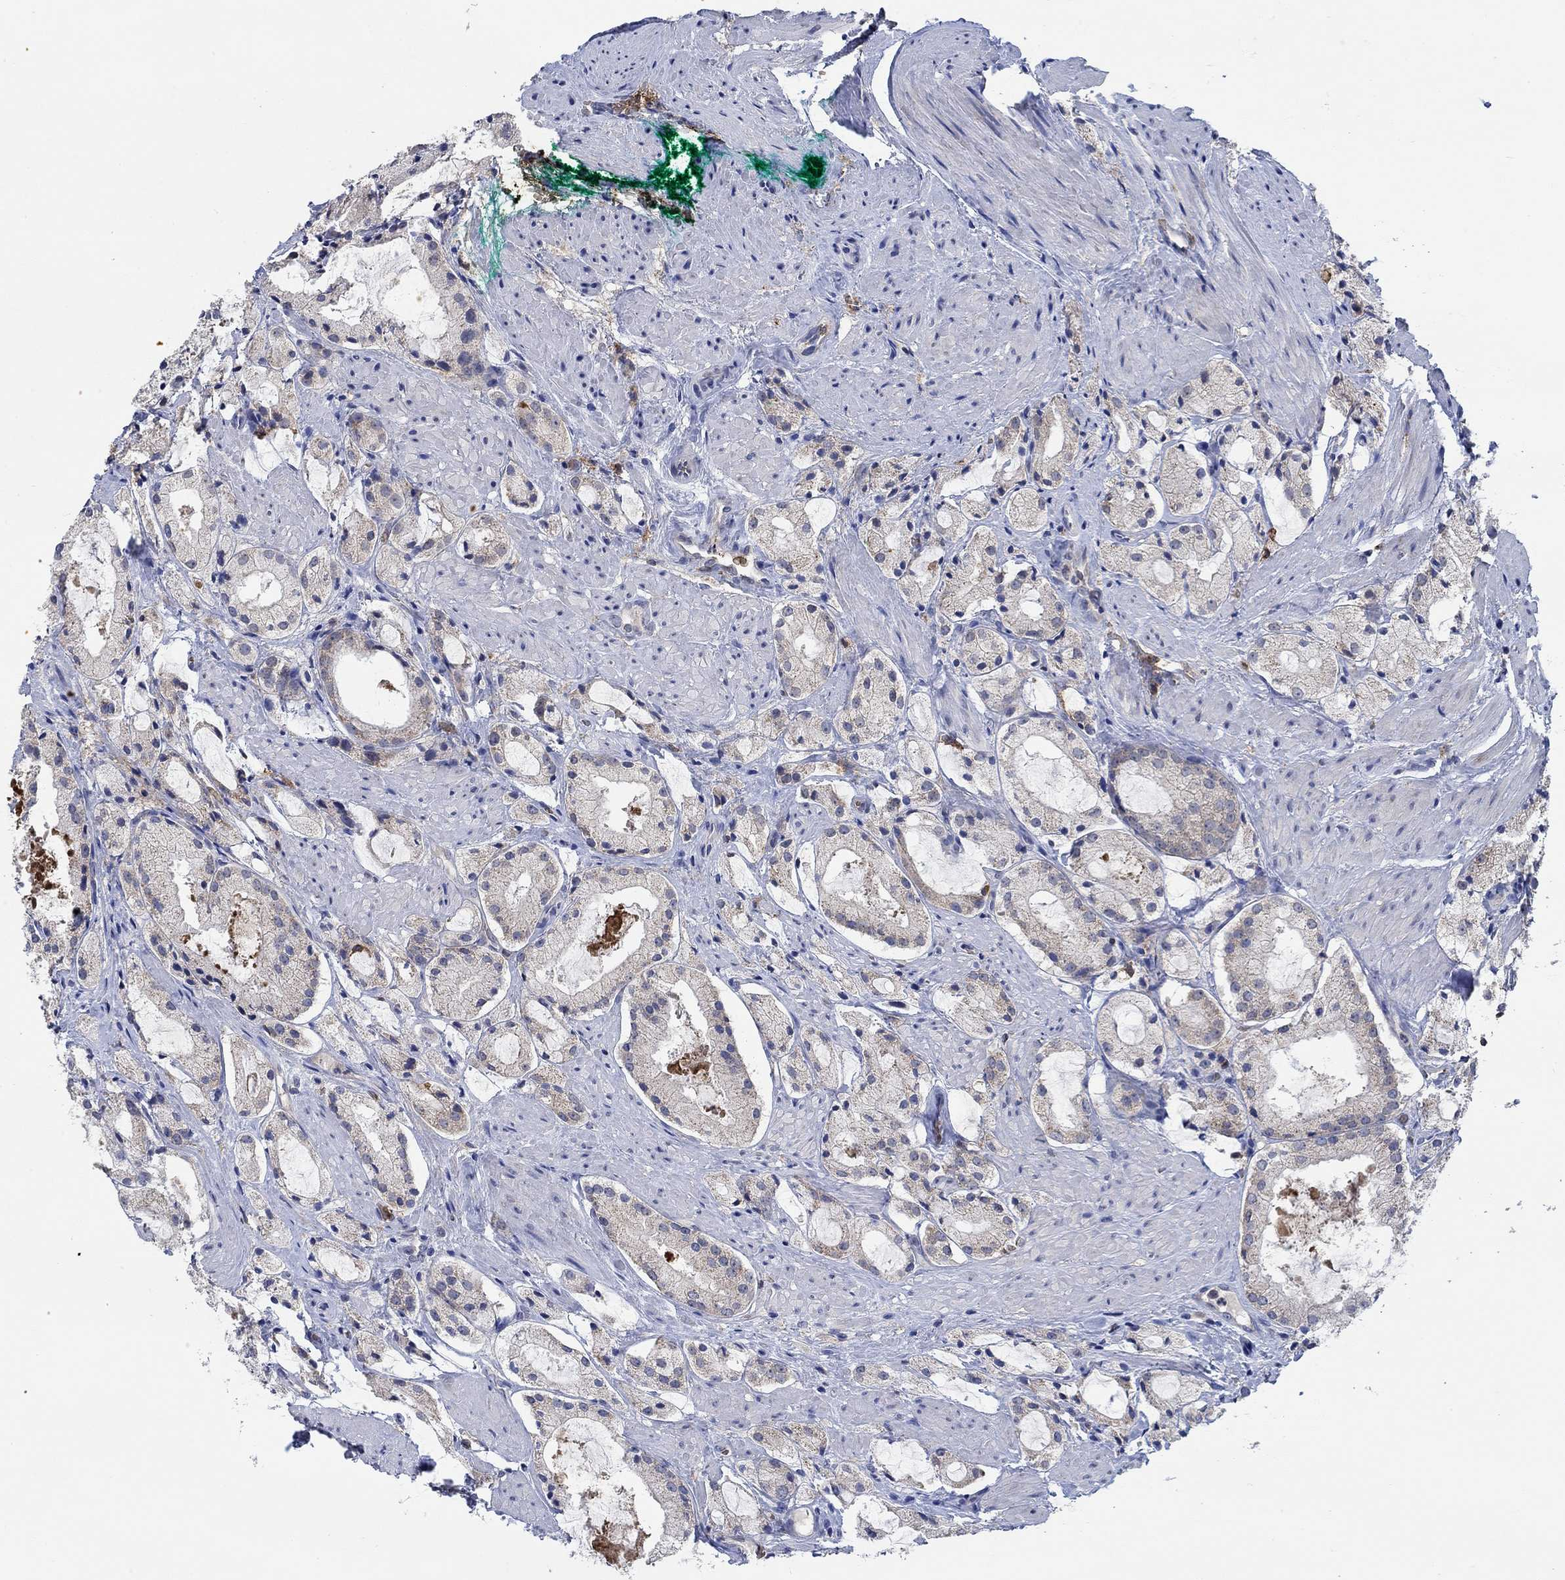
{"staining": {"intensity": "negative", "quantity": "none", "location": "none"}, "tissue": "prostate cancer", "cell_type": "Tumor cells", "image_type": "cancer", "snomed": [{"axis": "morphology", "description": "Adenocarcinoma, NOS"}, {"axis": "morphology", "description": "Adenocarcinoma, High grade"}, {"axis": "topography", "description": "Prostate"}], "caption": "This is a photomicrograph of immunohistochemistry staining of prostate cancer, which shows no positivity in tumor cells.", "gene": "MPP1", "patient": {"sex": "male", "age": 64}}